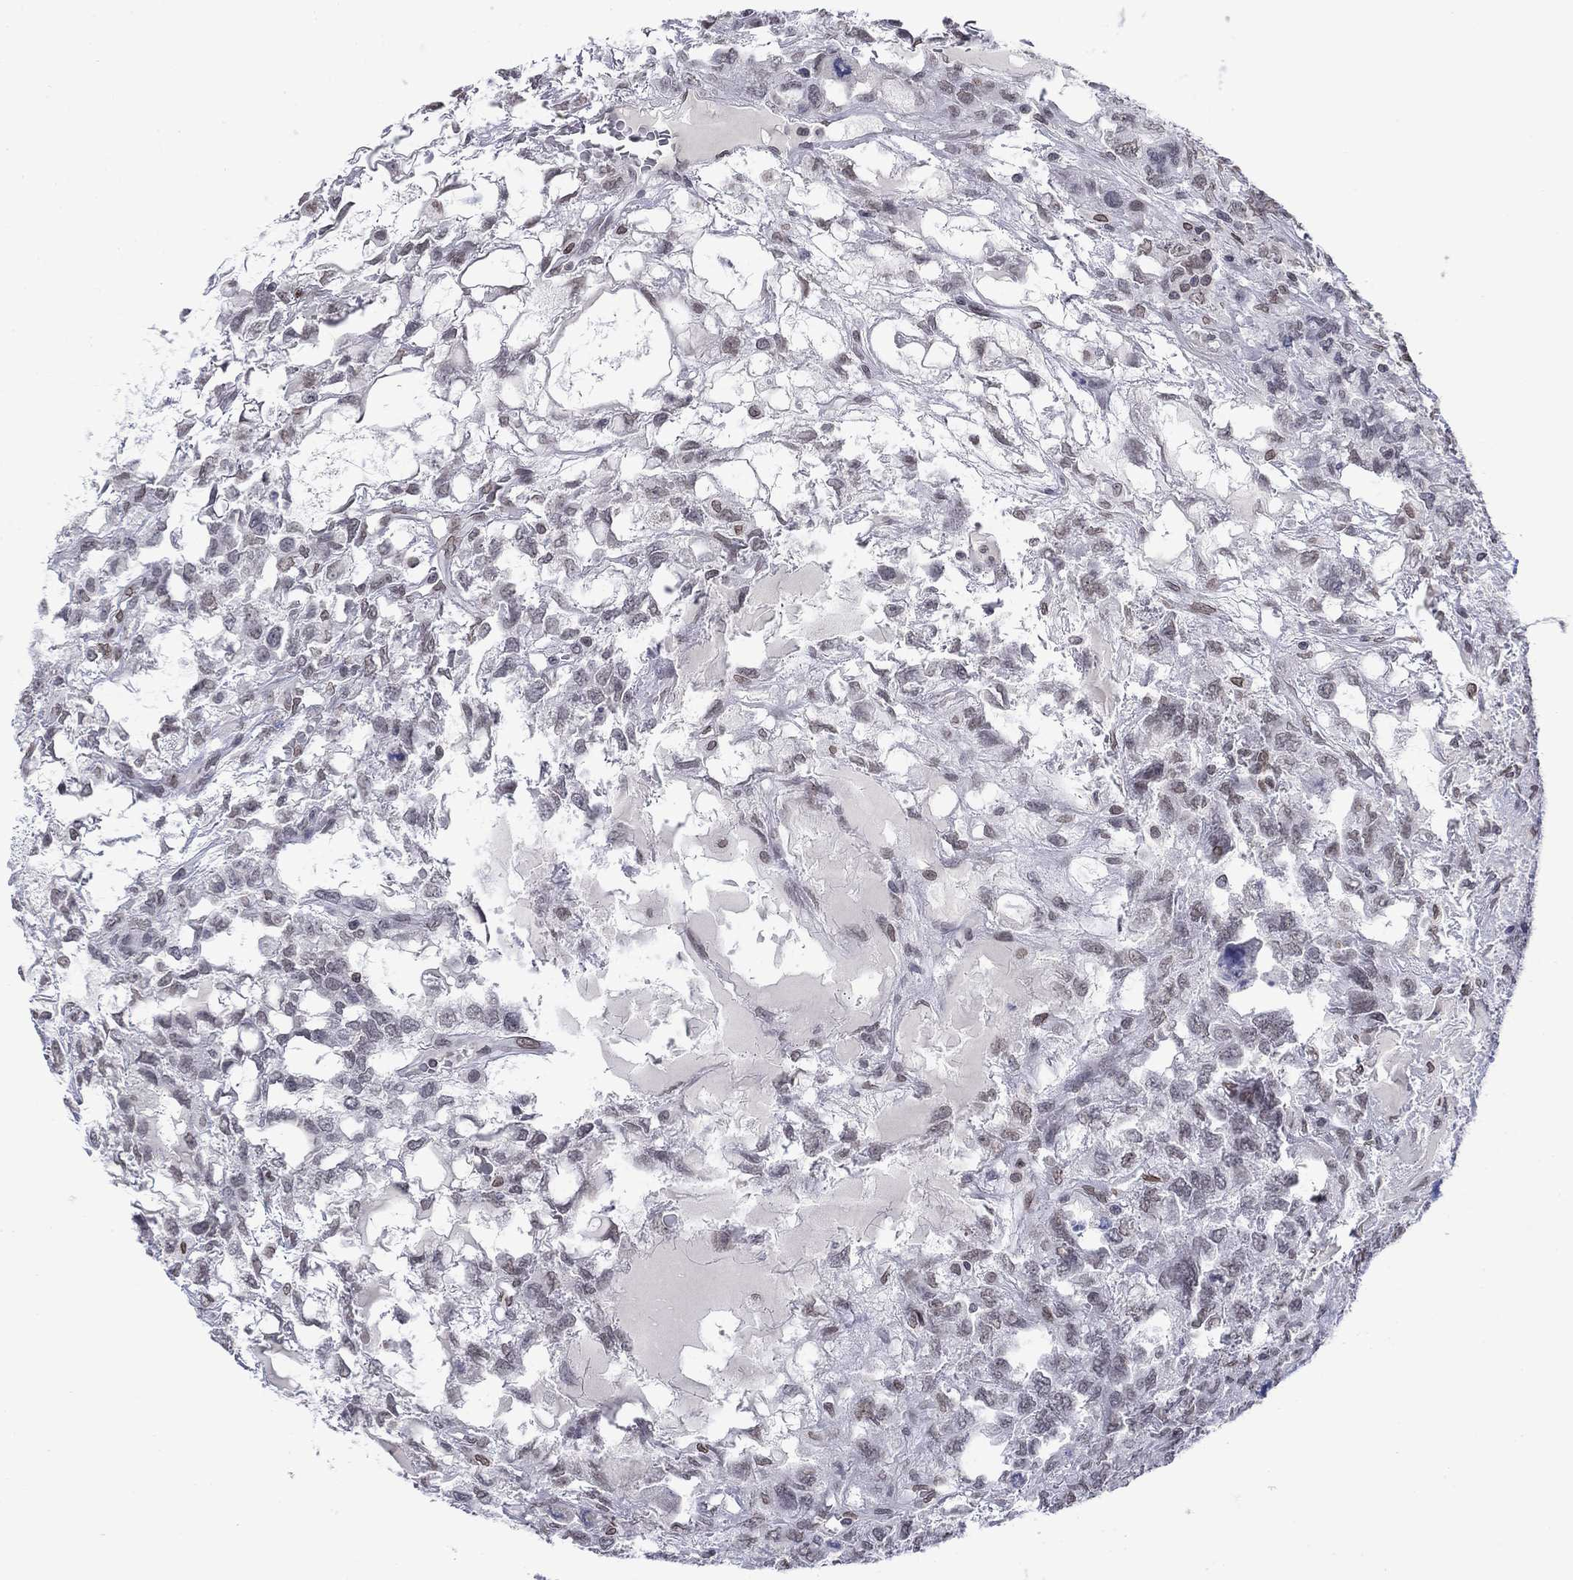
{"staining": {"intensity": "weak", "quantity": "25%-75%", "location": "nuclear"}, "tissue": "testis cancer", "cell_type": "Tumor cells", "image_type": "cancer", "snomed": [{"axis": "morphology", "description": "Seminoma, NOS"}, {"axis": "topography", "description": "Testis"}], "caption": "Tumor cells display low levels of weak nuclear expression in about 25%-75% of cells in human seminoma (testis).", "gene": "TOR1AIP1", "patient": {"sex": "male", "age": 52}}